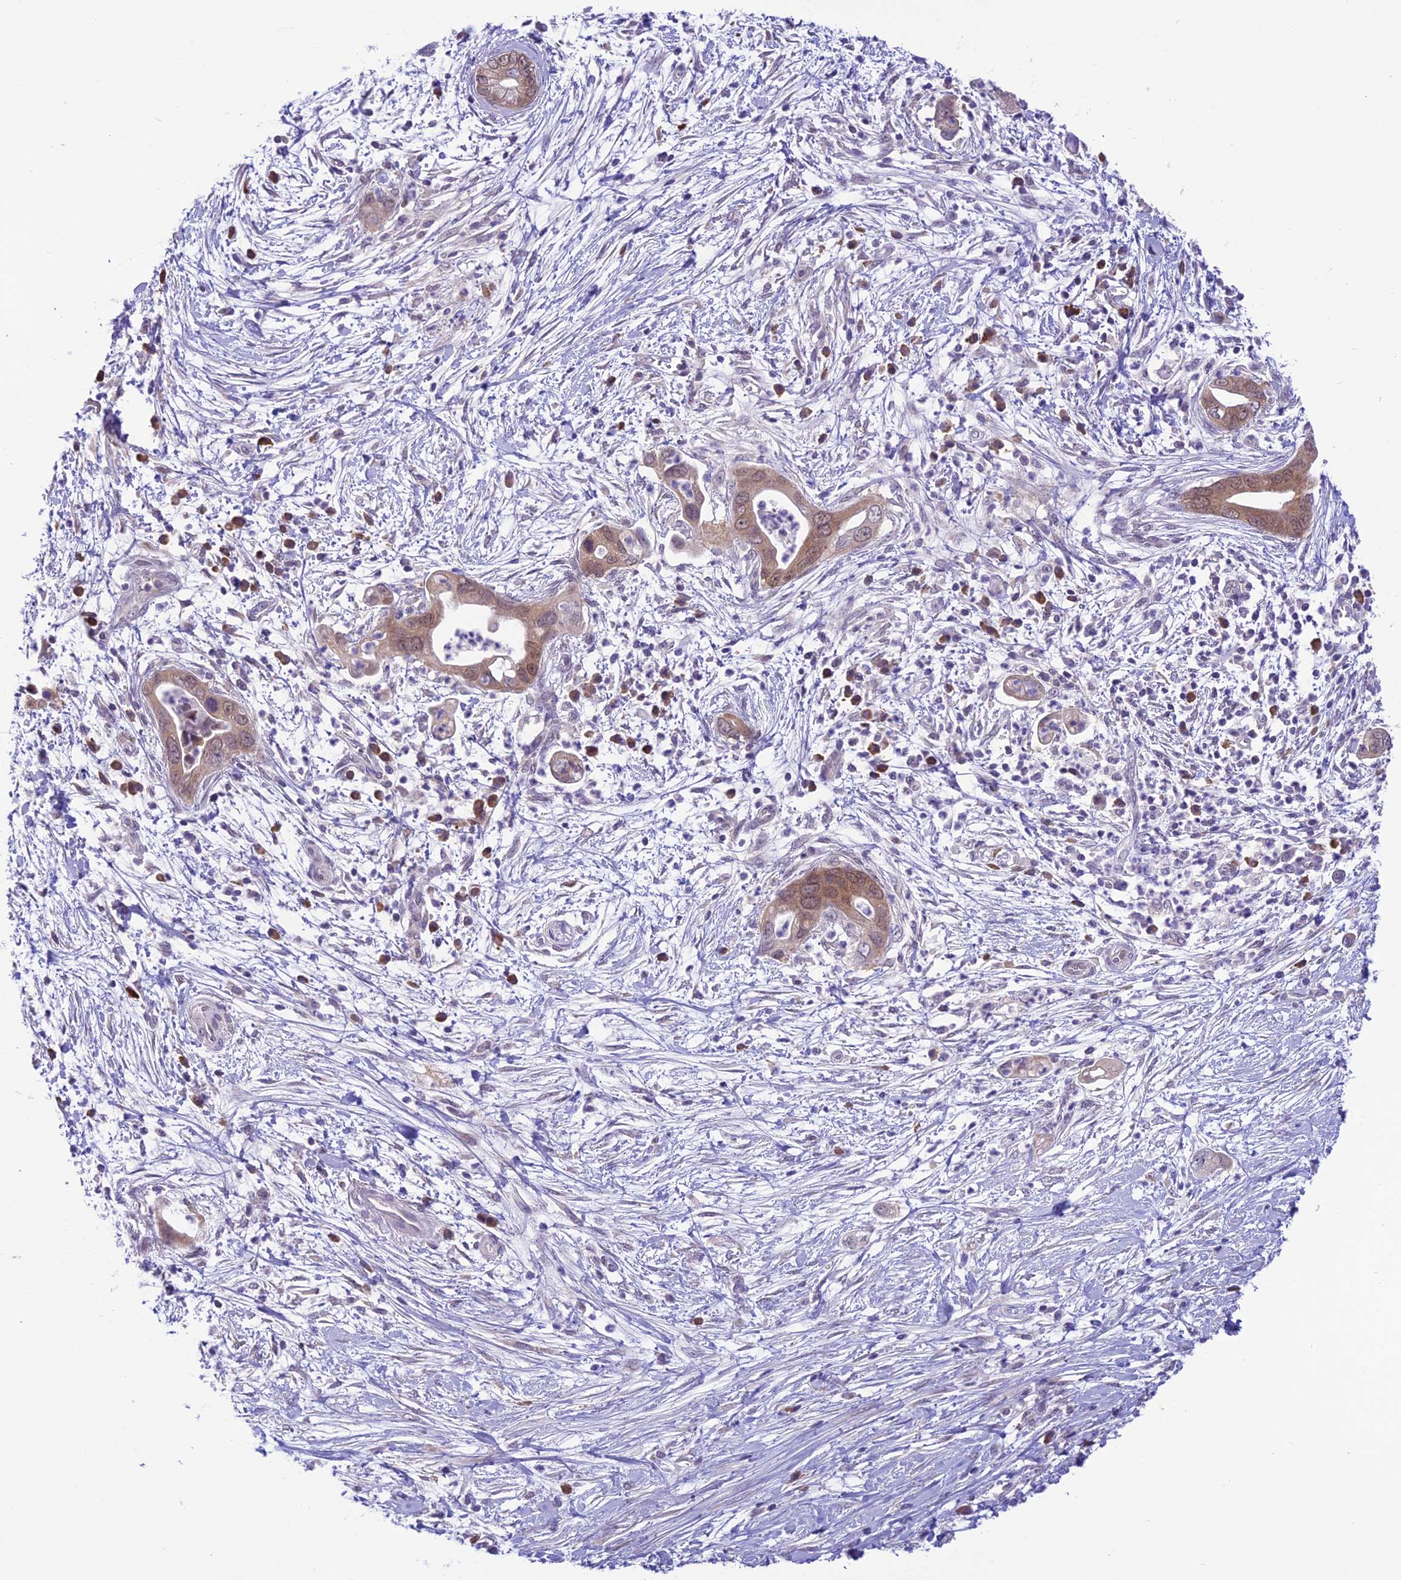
{"staining": {"intensity": "weak", "quantity": ">75%", "location": "cytoplasmic/membranous,nuclear"}, "tissue": "pancreatic cancer", "cell_type": "Tumor cells", "image_type": "cancer", "snomed": [{"axis": "morphology", "description": "Adenocarcinoma, NOS"}, {"axis": "topography", "description": "Pancreas"}], "caption": "Pancreatic cancer (adenocarcinoma) stained for a protein (brown) demonstrates weak cytoplasmic/membranous and nuclear positive positivity in about >75% of tumor cells.", "gene": "RNF126", "patient": {"sex": "male", "age": 75}}